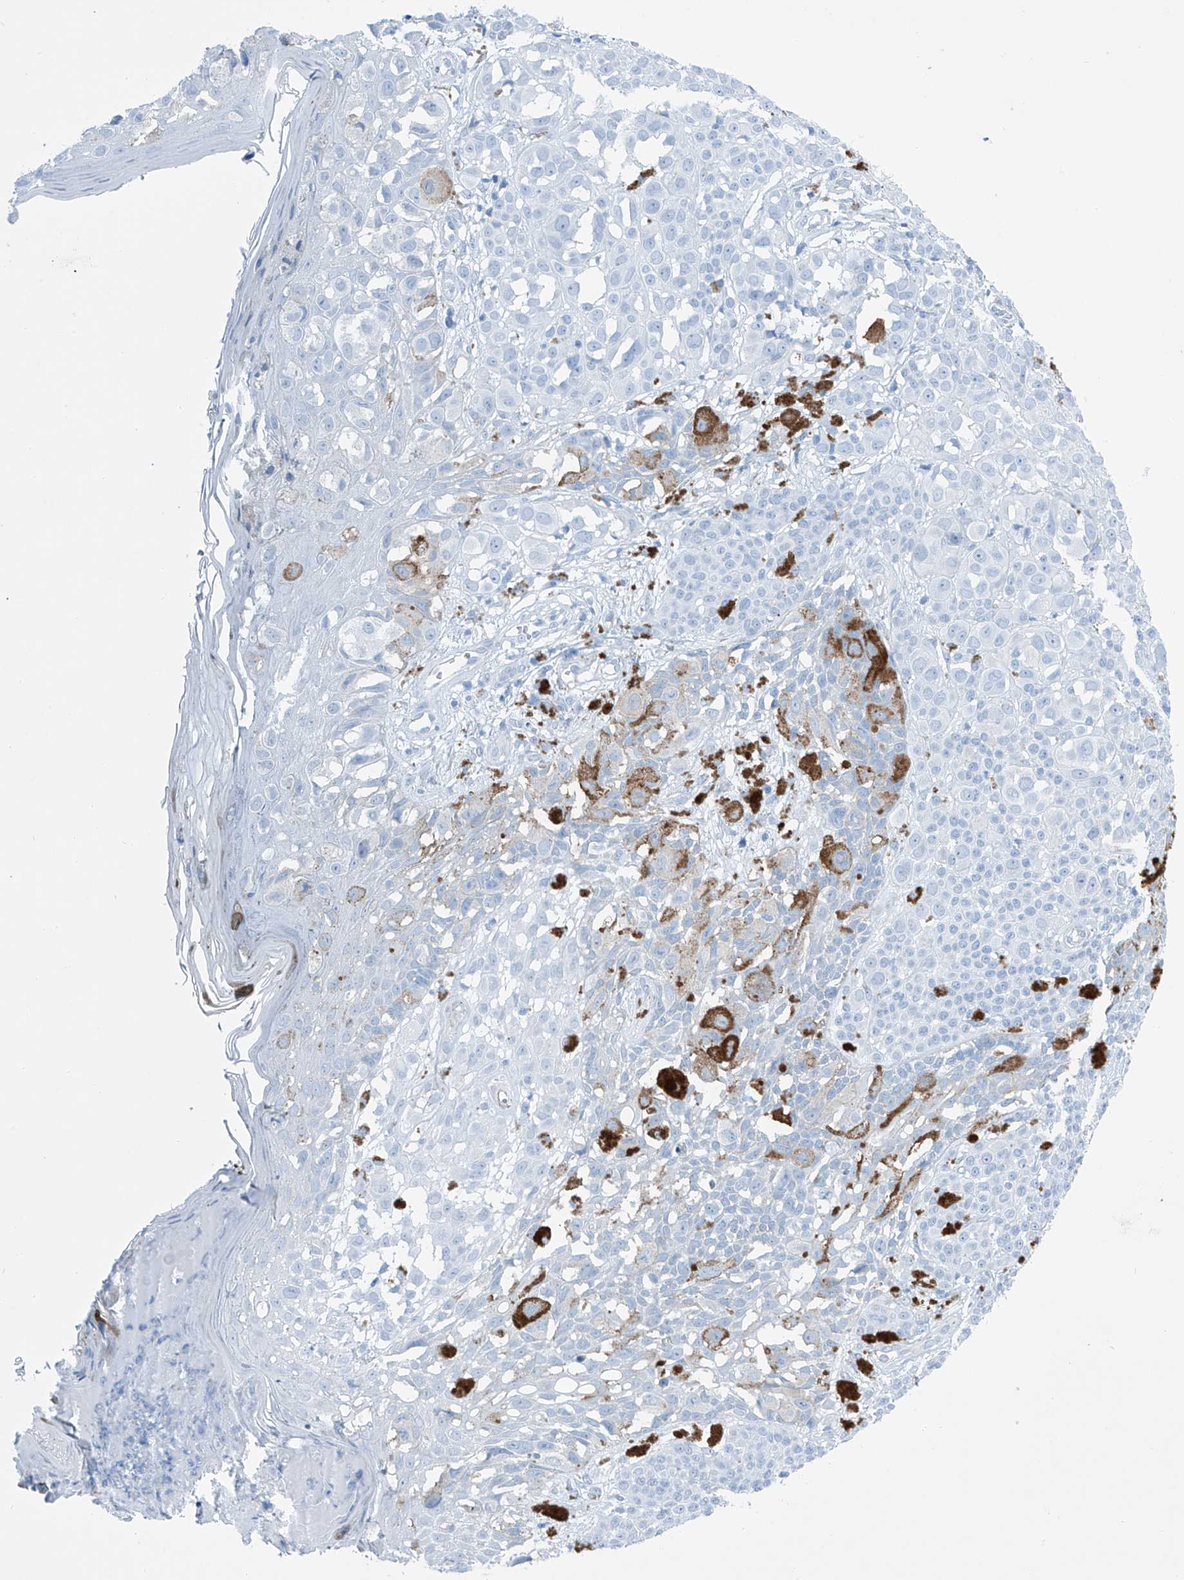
{"staining": {"intensity": "negative", "quantity": "none", "location": "none"}, "tissue": "melanoma", "cell_type": "Tumor cells", "image_type": "cancer", "snomed": [{"axis": "morphology", "description": "Malignant melanoma, NOS"}, {"axis": "topography", "description": "Skin of leg"}], "caption": "Tumor cells show no significant expression in melanoma.", "gene": "MAGI1", "patient": {"sex": "female", "age": 72}}